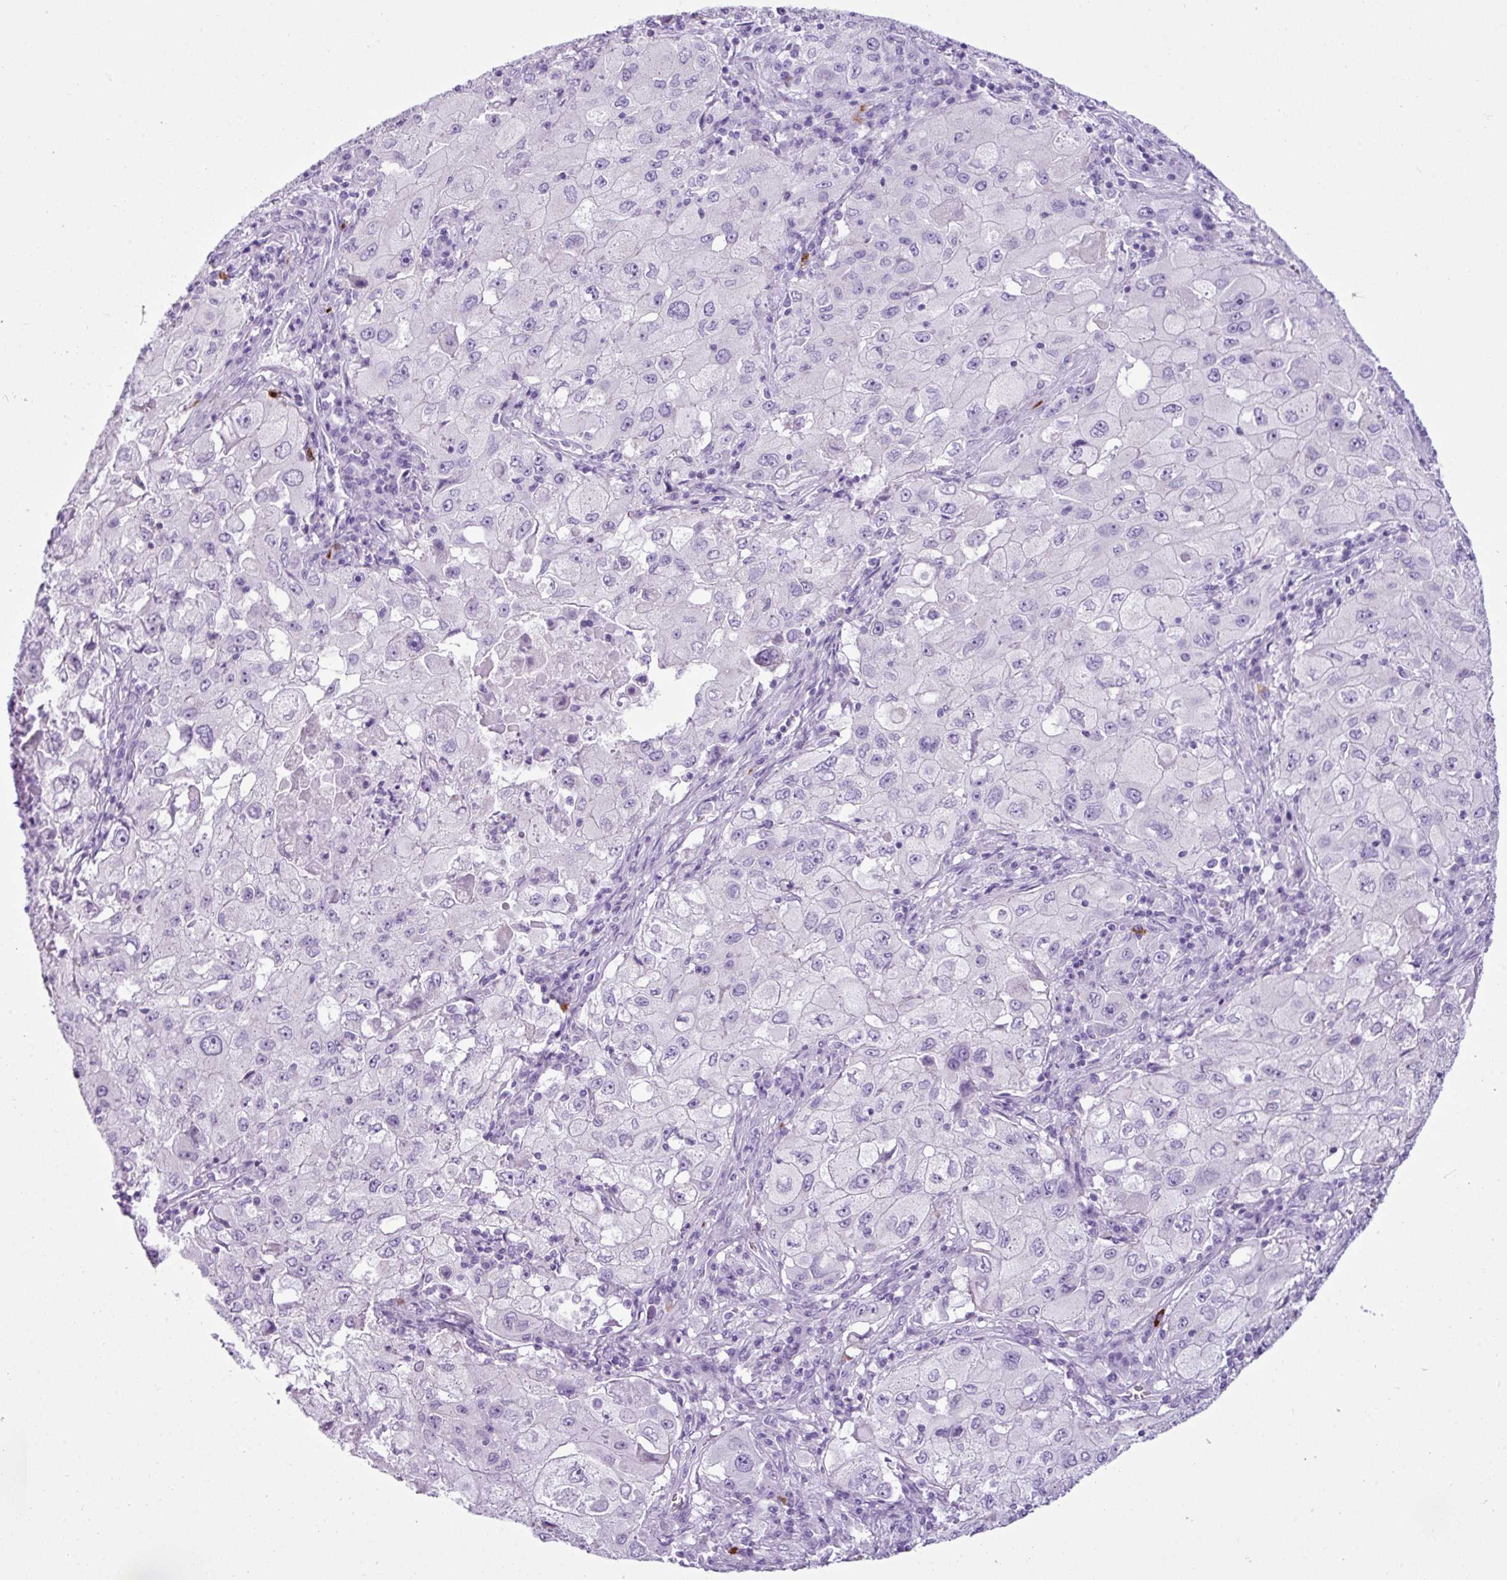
{"staining": {"intensity": "negative", "quantity": "none", "location": "none"}, "tissue": "lung cancer", "cell_type": "Tumor cells", "image_type": "cancer", "snomed": [{"axis": "morphology", "description": "Squamous cell carcinoma, NOS"}, {"axis": "topography", "description": "Lung"}], "caption": "Human lung squamous cell carcinoma stained for a protein using immunohistochemistry exhibits no staining in tumor cells.", "gene": "LILRB4", "patient": {"sex": "male", "age": 63}}